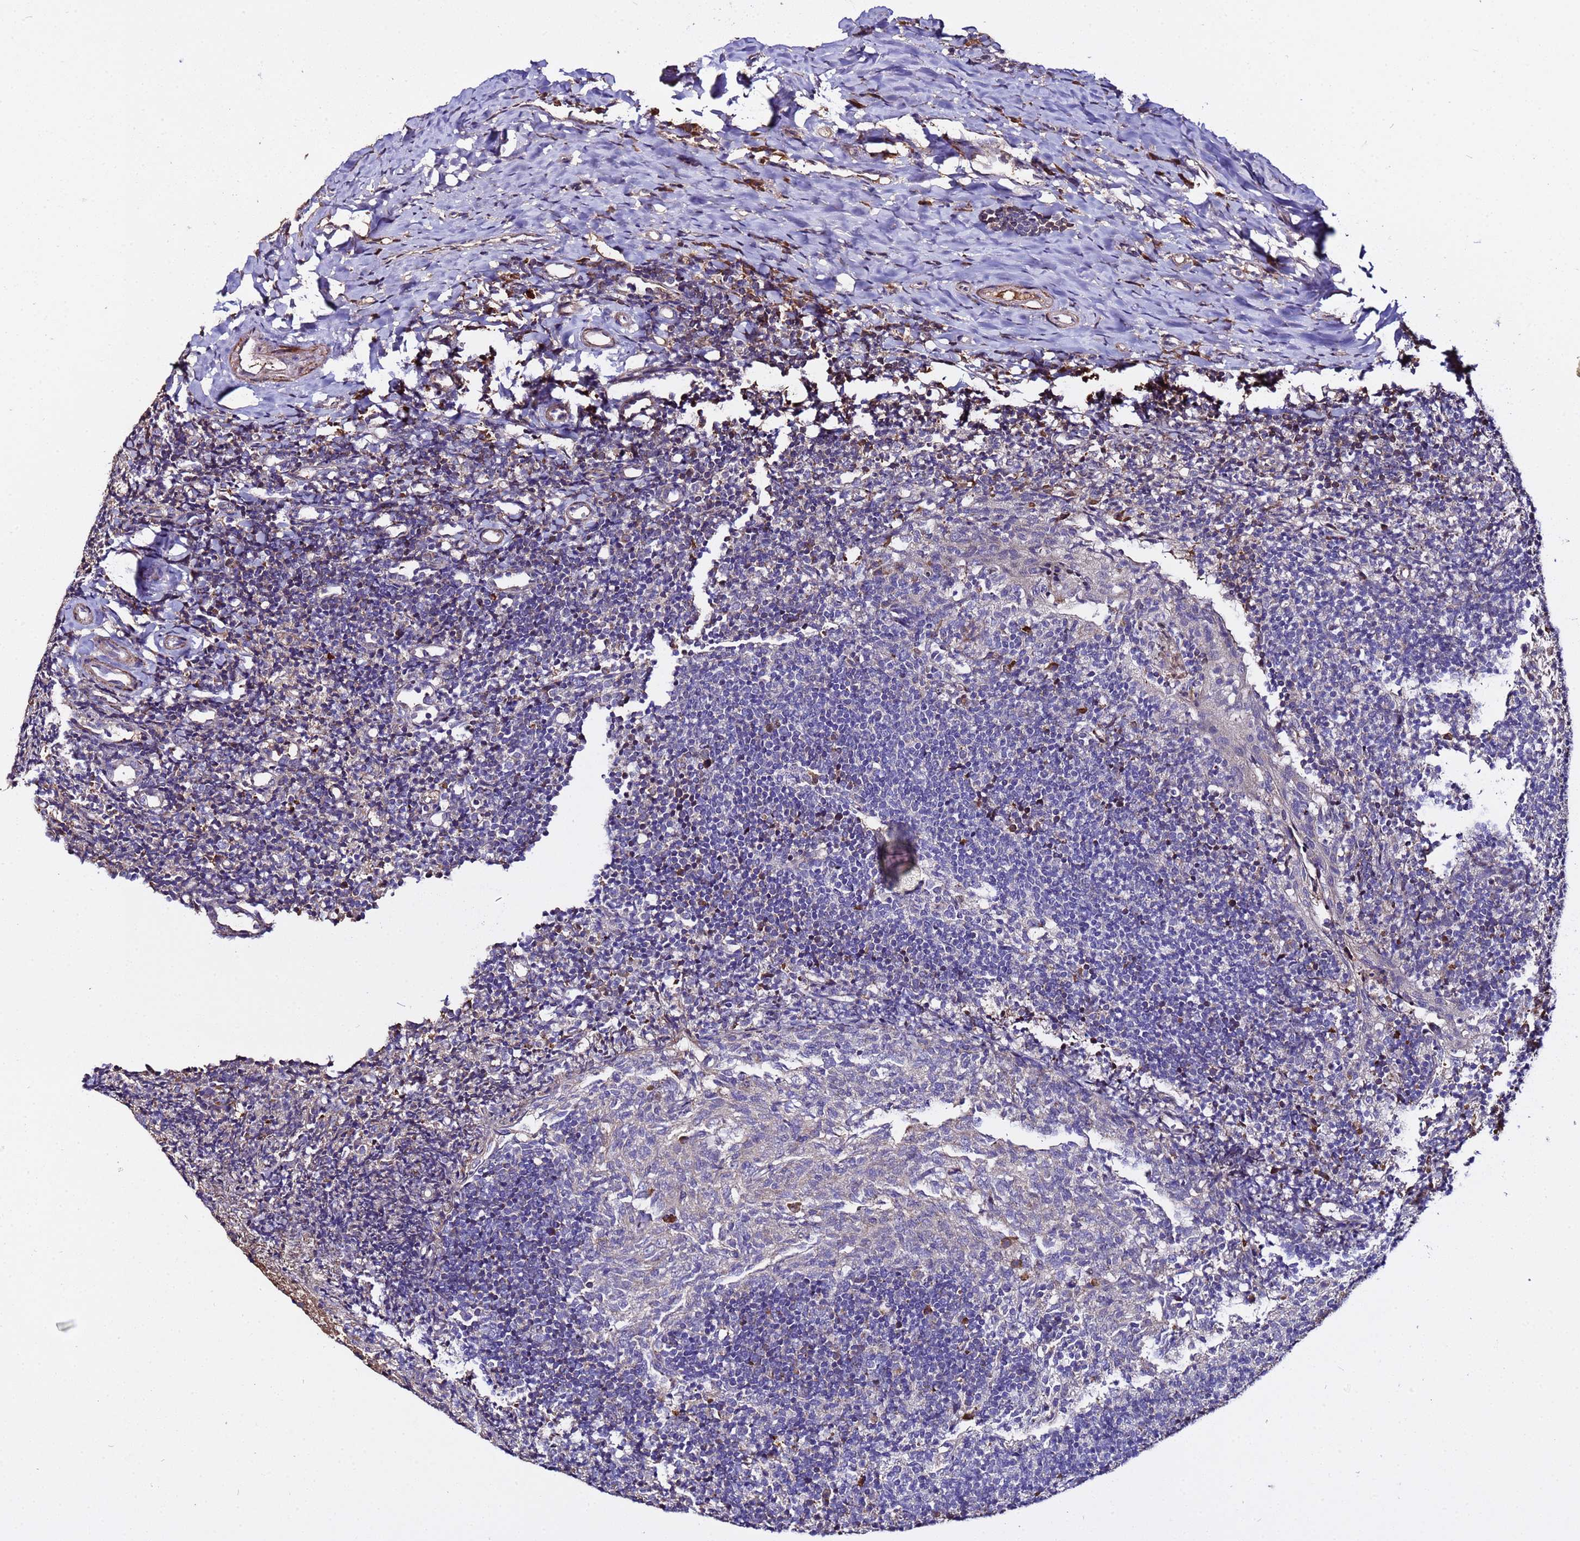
{"staining": {"intensity": "negative", "quantity": "none", "location": "none"}, "tissue": "tonsil", "cell_type": "Germinal center cells", "image_type": "normal", "snomed": [{"axis": "morphology", "description": "Normal tissue, NOS"}, {"axis": "topography", "description": "Tonsil"}], "caption": "High power microscopy micrograph of an IHC image of benign tonsil, revealing no significant positivity in germinal center cells.", "gene": "WNK4", "patient": {"sex": "female", "age": 10}}